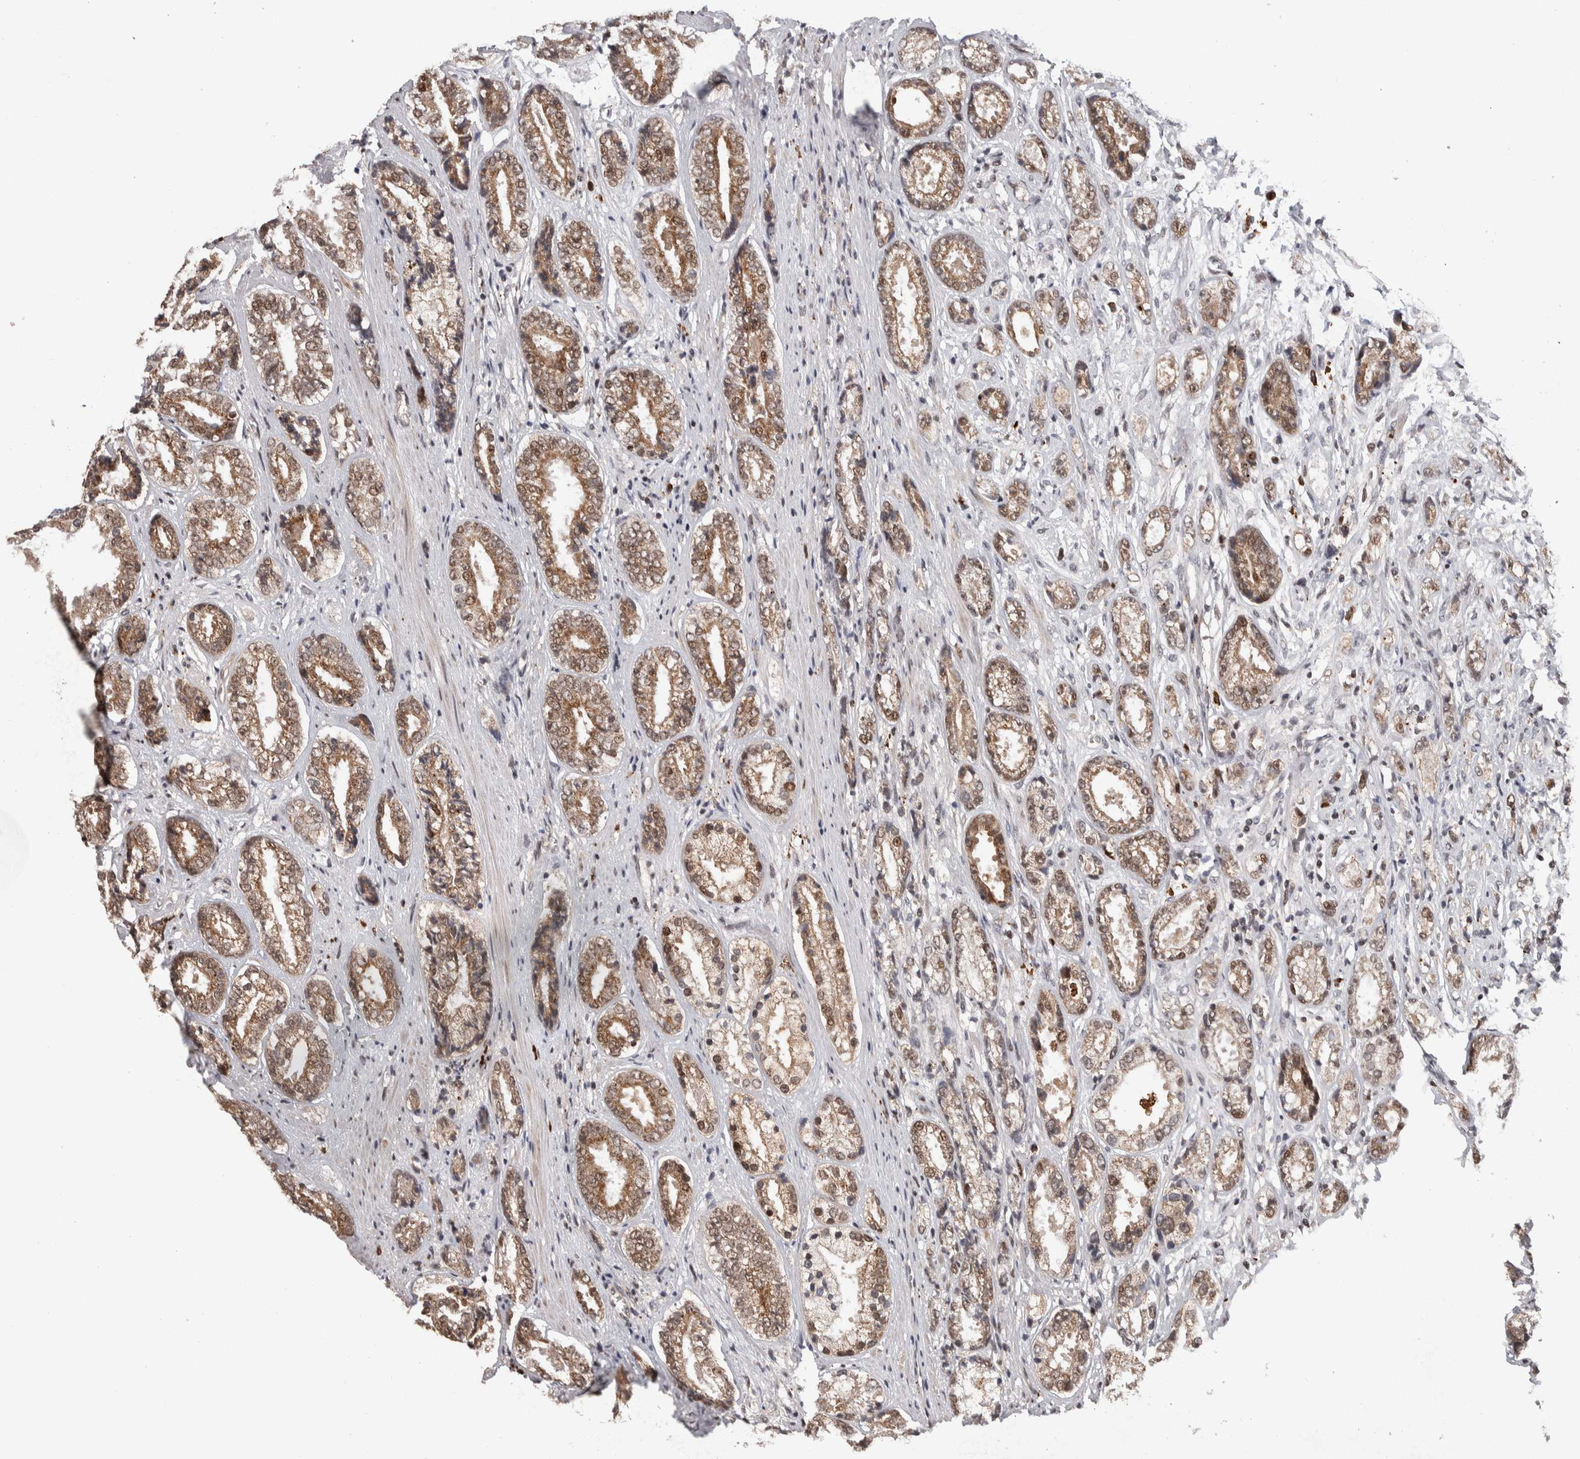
{"staining": {"intensity": "weak", "quantity": ">75%", "location": "cytoplasmic/membranous"}, "tissue": "prostate cancer", "cell_type": "Tumor cells", "image_type": "cancer", "snomed": [{"axis": "morphology", "description": "Adenocarcinoma, High grade"}, {"axis": "topography", "description": "Prostate"}], "caption": "High-grade adenocarcinoma (prostate) stained for a protein shows weak cytoplasmic/membranous positivity in tumor cells.", "gene": "ZNF592", "patient": {"sex": "male", "age": 61}}